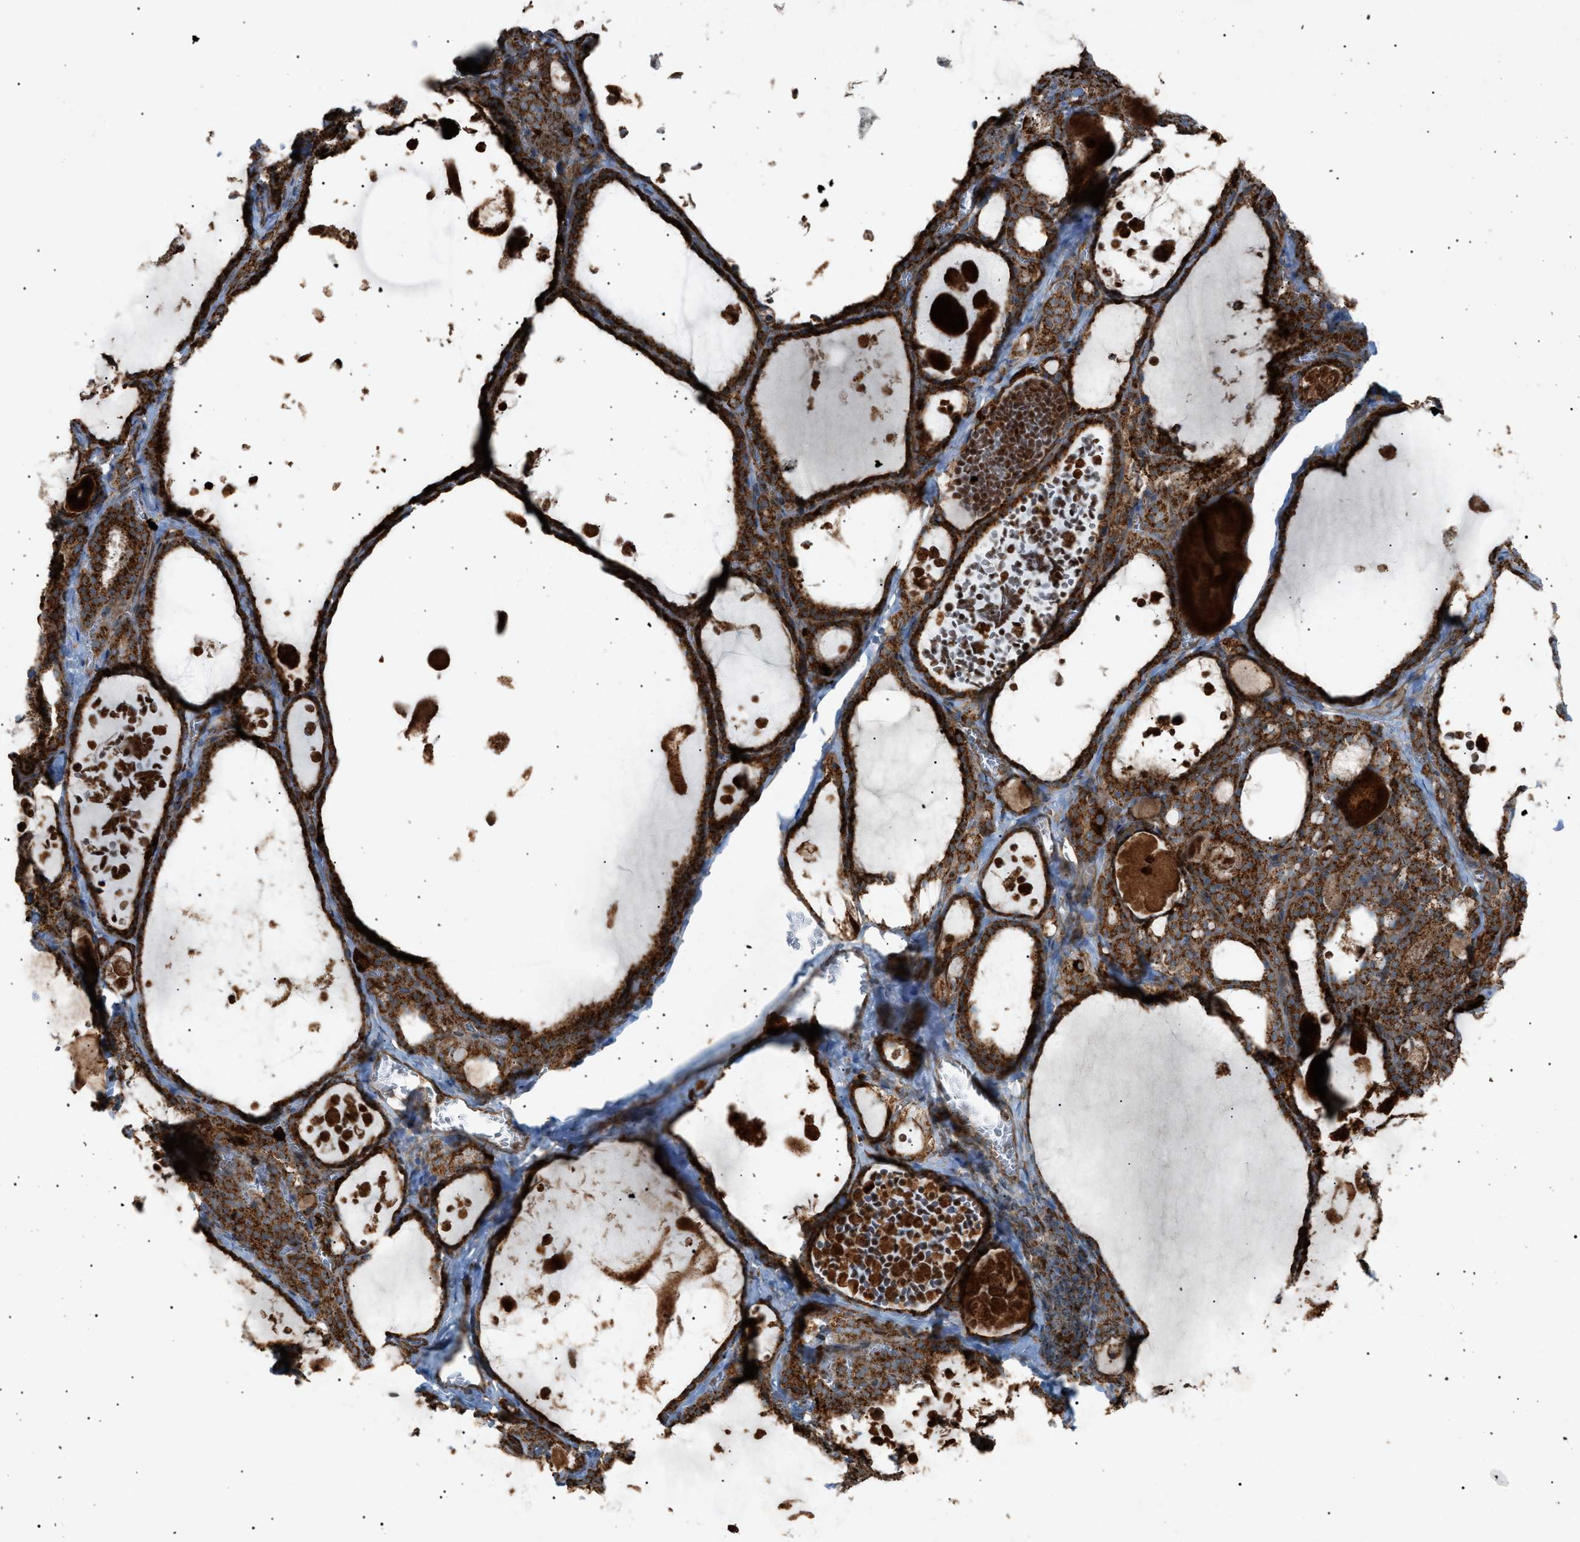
{"staining": {"intensity": "strong", "quantity": ">75%", "location": "cytoplasmic/membranous"}, "tissue": "thyroid gland", "cell_type": "Glandular cells", "image_type": "normal", "snomed": [{"axis": "morphology", "description": "Normal tissue, NOS"}, {"axis": "topography", "description": "Thyroid gland"}], "caption": "The photomicrograph shows a brown stain indicating the presence of a protein in the cytoplasmic/membranous of glandular cells in thyroid gland.", "gene": "C1GALT1C1", "patient": {"sex": "male", "age": 56}}